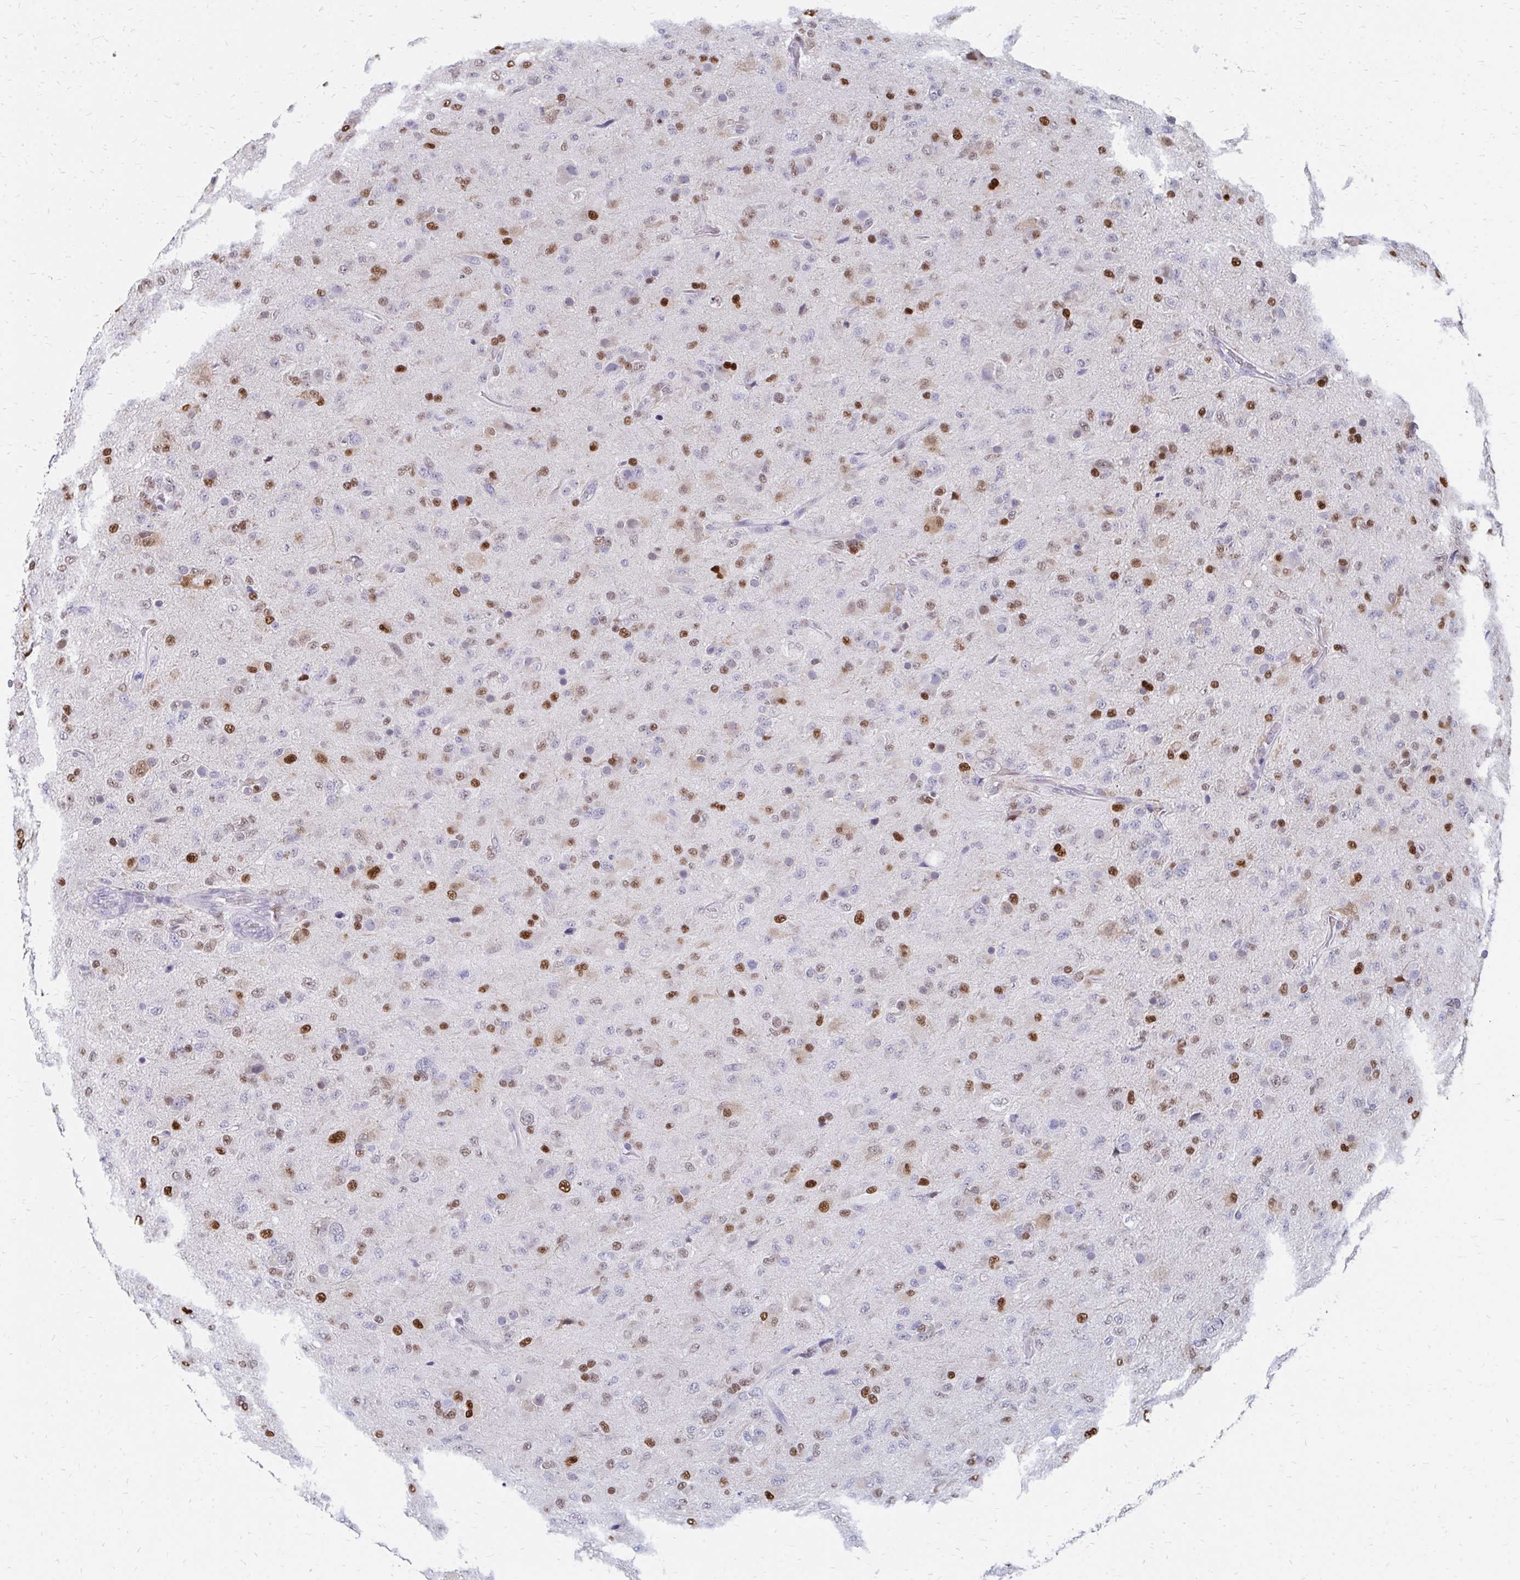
{"staining": {"intensity": "strong", "quantity": "<25%", "location": "nuclear"}, "tissue": "glioma", "cell_type": "Tumor cells", "image_type": "cancer", "snomed": [{"axis": "morphology", "description": "Glioma, malignant, Low grade"}, {"axis": "topography", "description": "Brain"}], "caption": "Immunohistochemistry of glioma shows medium levels of strong nuclear expression in about <25% of tumor cells. (DAB IHC with brightfield microscopy, high magnification).", "gene": "PLK3", "patient": {"sex": "male", "age": 65}}